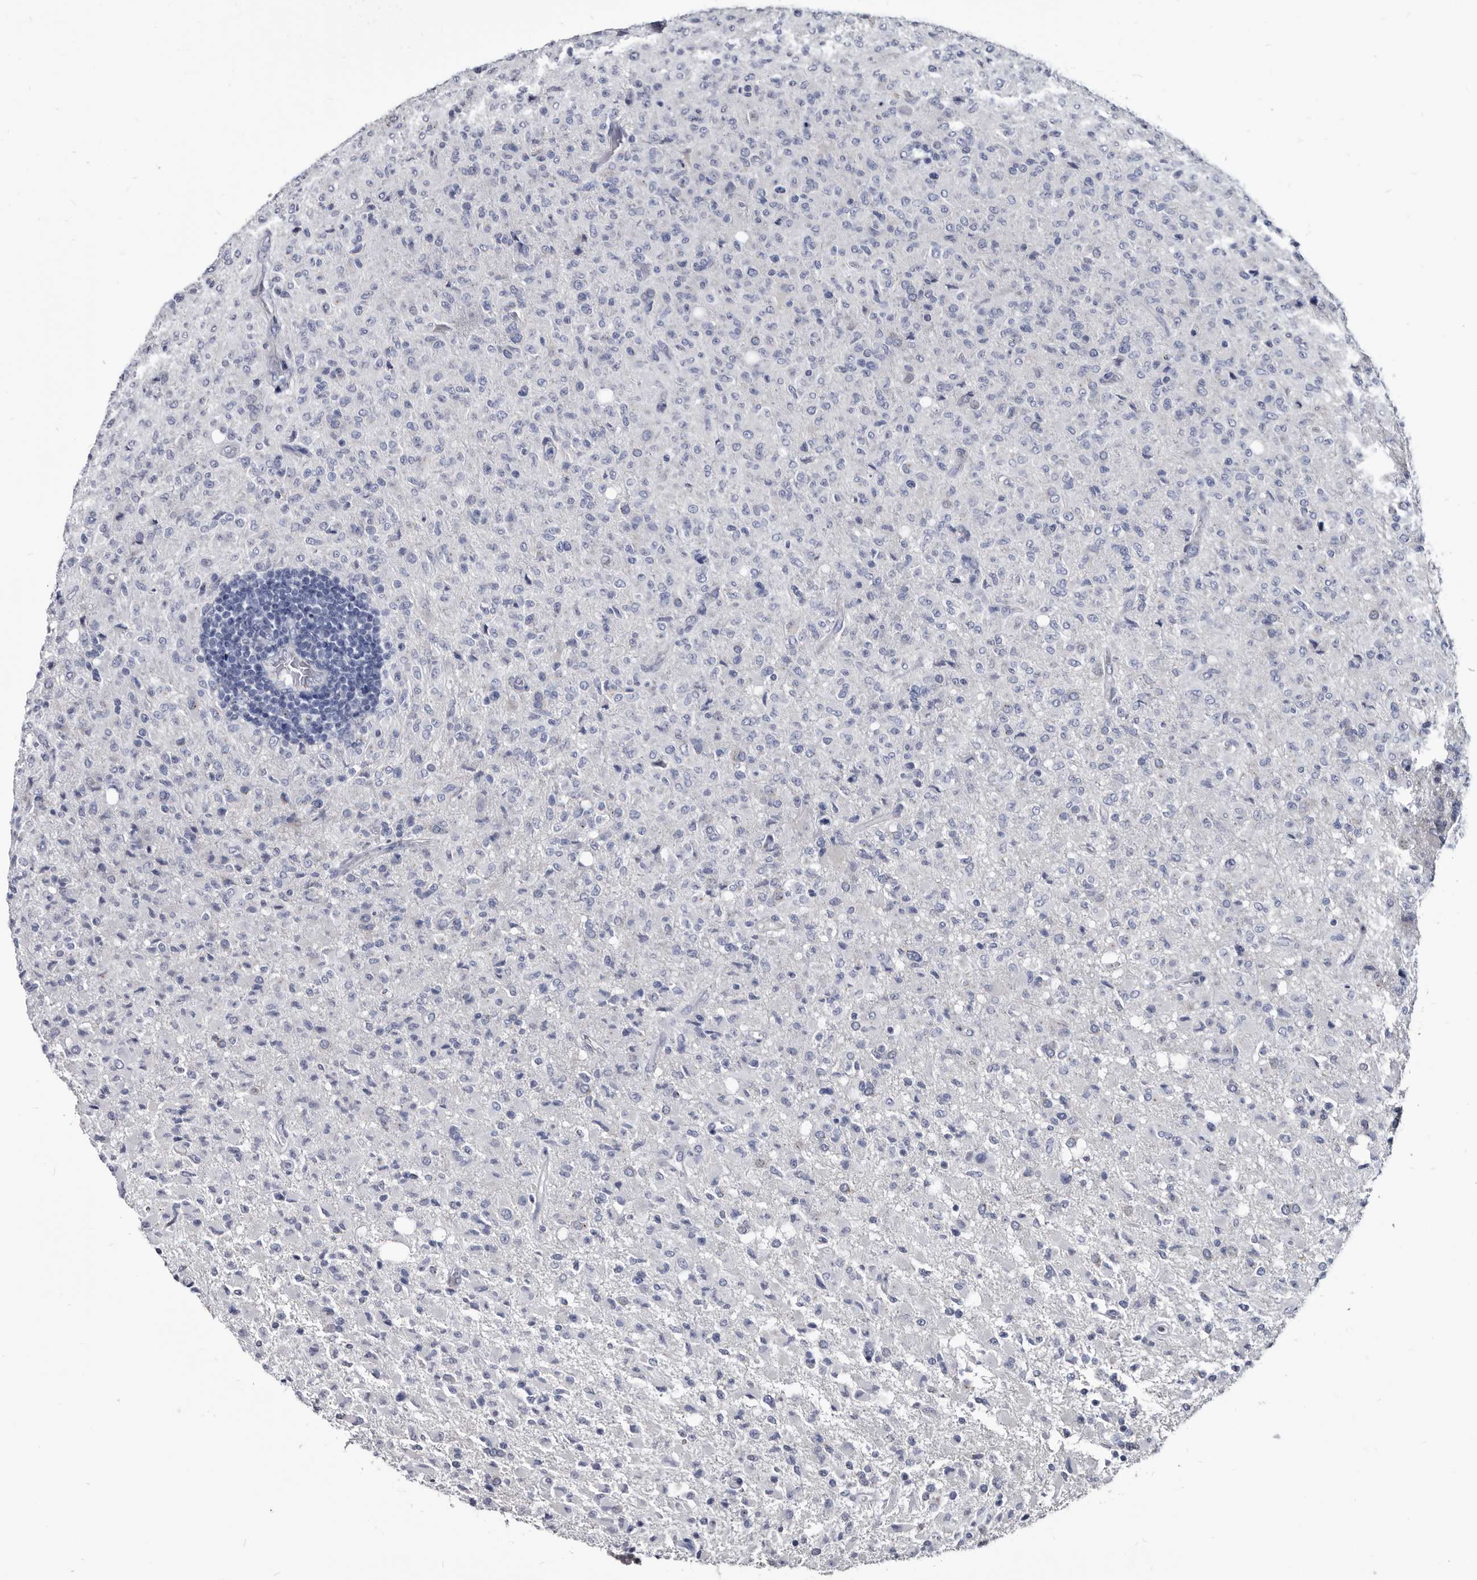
{"staining": {"intensity": "negative", "quantity": "none", "location": "none"}, "tissue": "glioma", "cell_type": "Tumor cells", "image_type": "cancer", "snomed": [{"axis": "morphology", "description": "Glioma, malignant, High grade"}, {"axis": "topography", "description": "Brain"}], "caption": "Immunohistochemical staining of glioma shows no significant staining in tumor cells.", "gene": "PRSS8", "patient": {"sex": "female", "age": 57}}